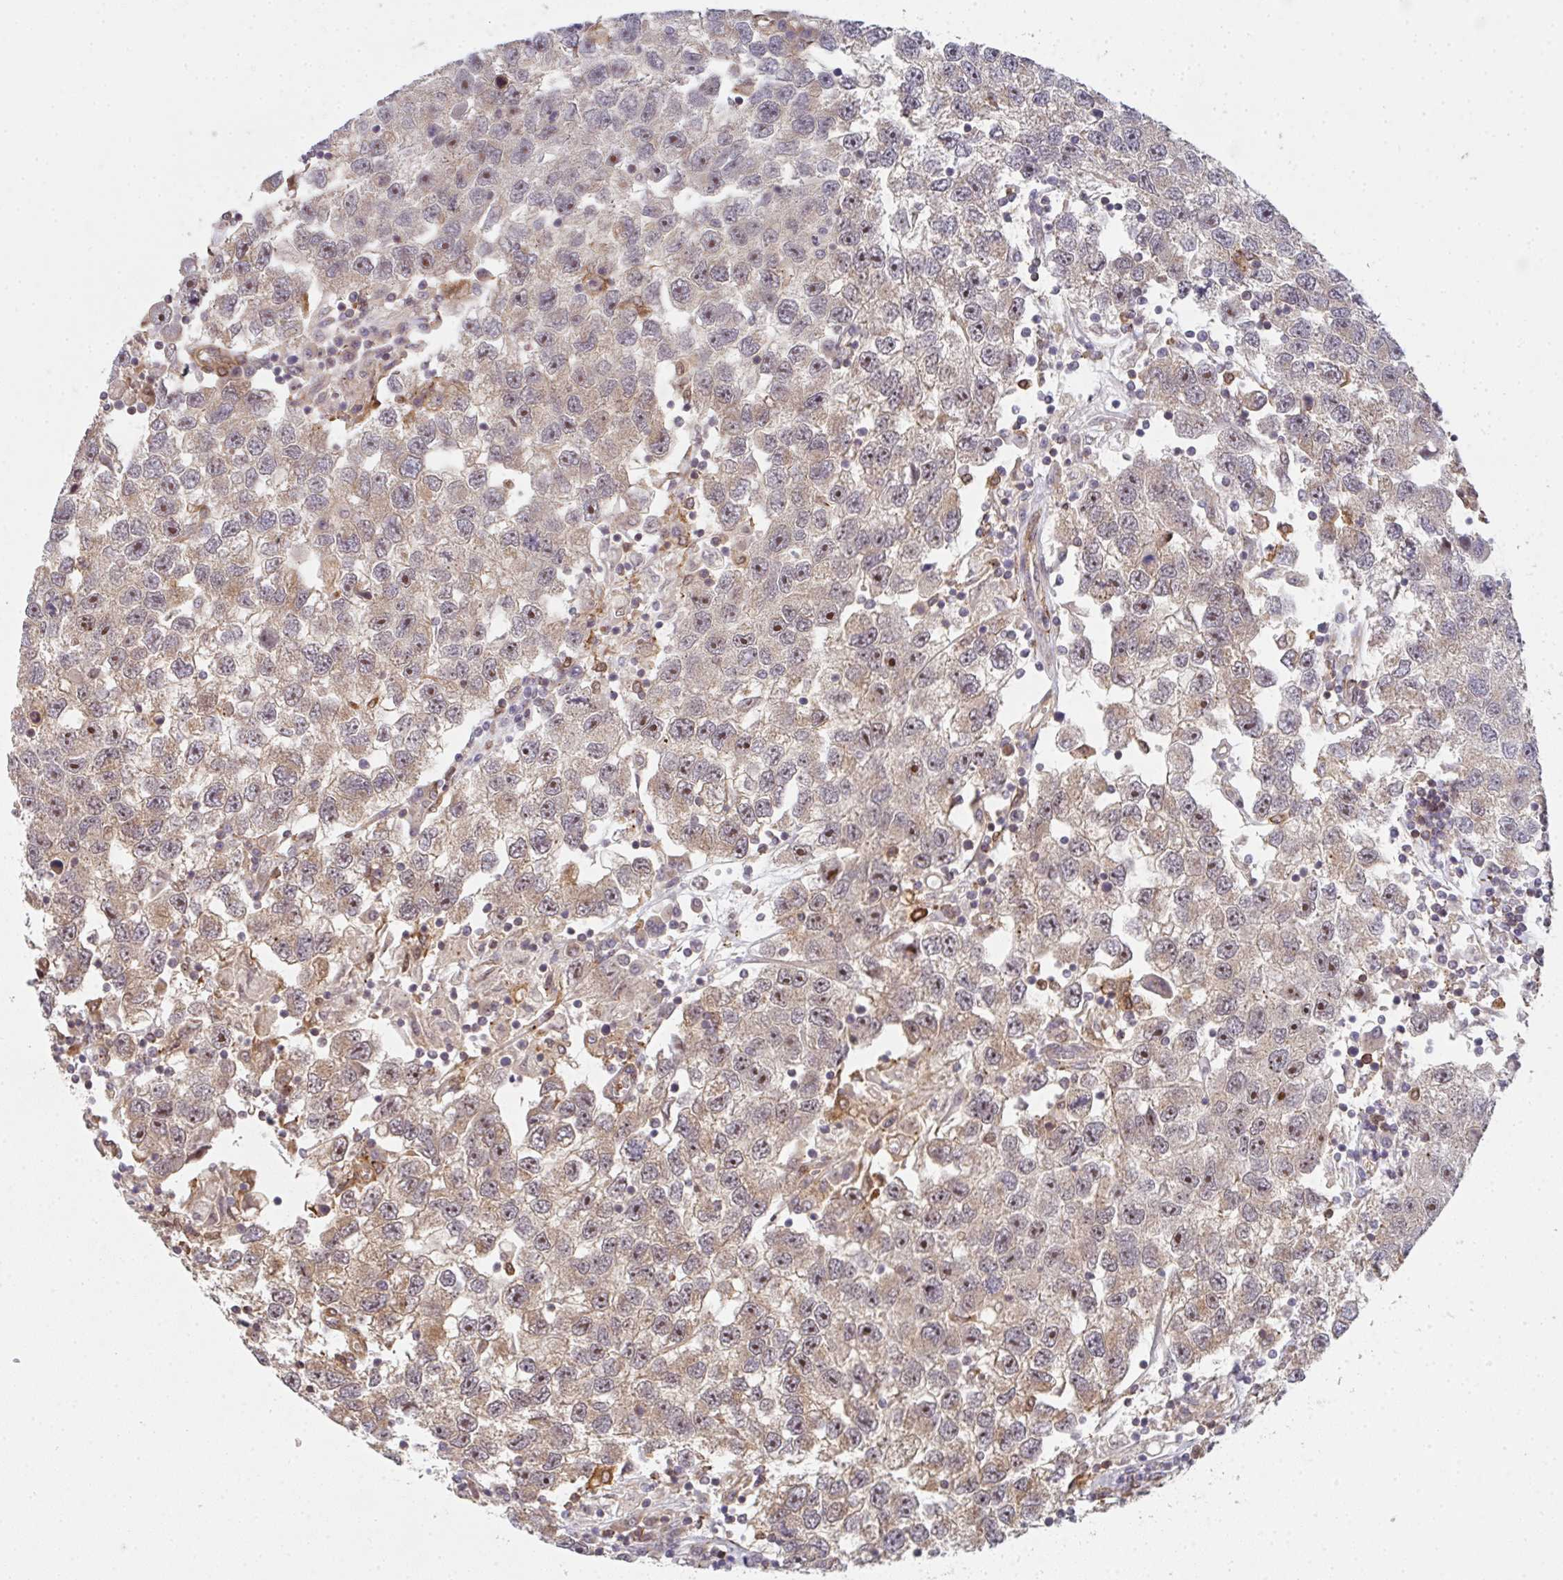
{"staining": {"intensity": "moderate", "quantity": ">75%", "location": "cytoplasmic/membranous,nuclear"}, "tissue": "testis cancer", "cell_type": "Tumor cells", "image_type": "cancer", "snomed": [{"axis": "morphology", "description": "Seminoma, NOS"}, {"axis": "topography", "description": "Testis"}], "caption": "The immunohistochemical stain labels moderate cytoplasmic/membranous and nuclear staining in tumor cells of testis cancer tissue. The staining is performed using DAB (3,3'-diaminobenzidine) brown chromogen to label protein expression. The nuclei are counter-stained blue using hematoxylin.", "gene": "SIMC1", "patient": {"sex": "male", "age": 26}}